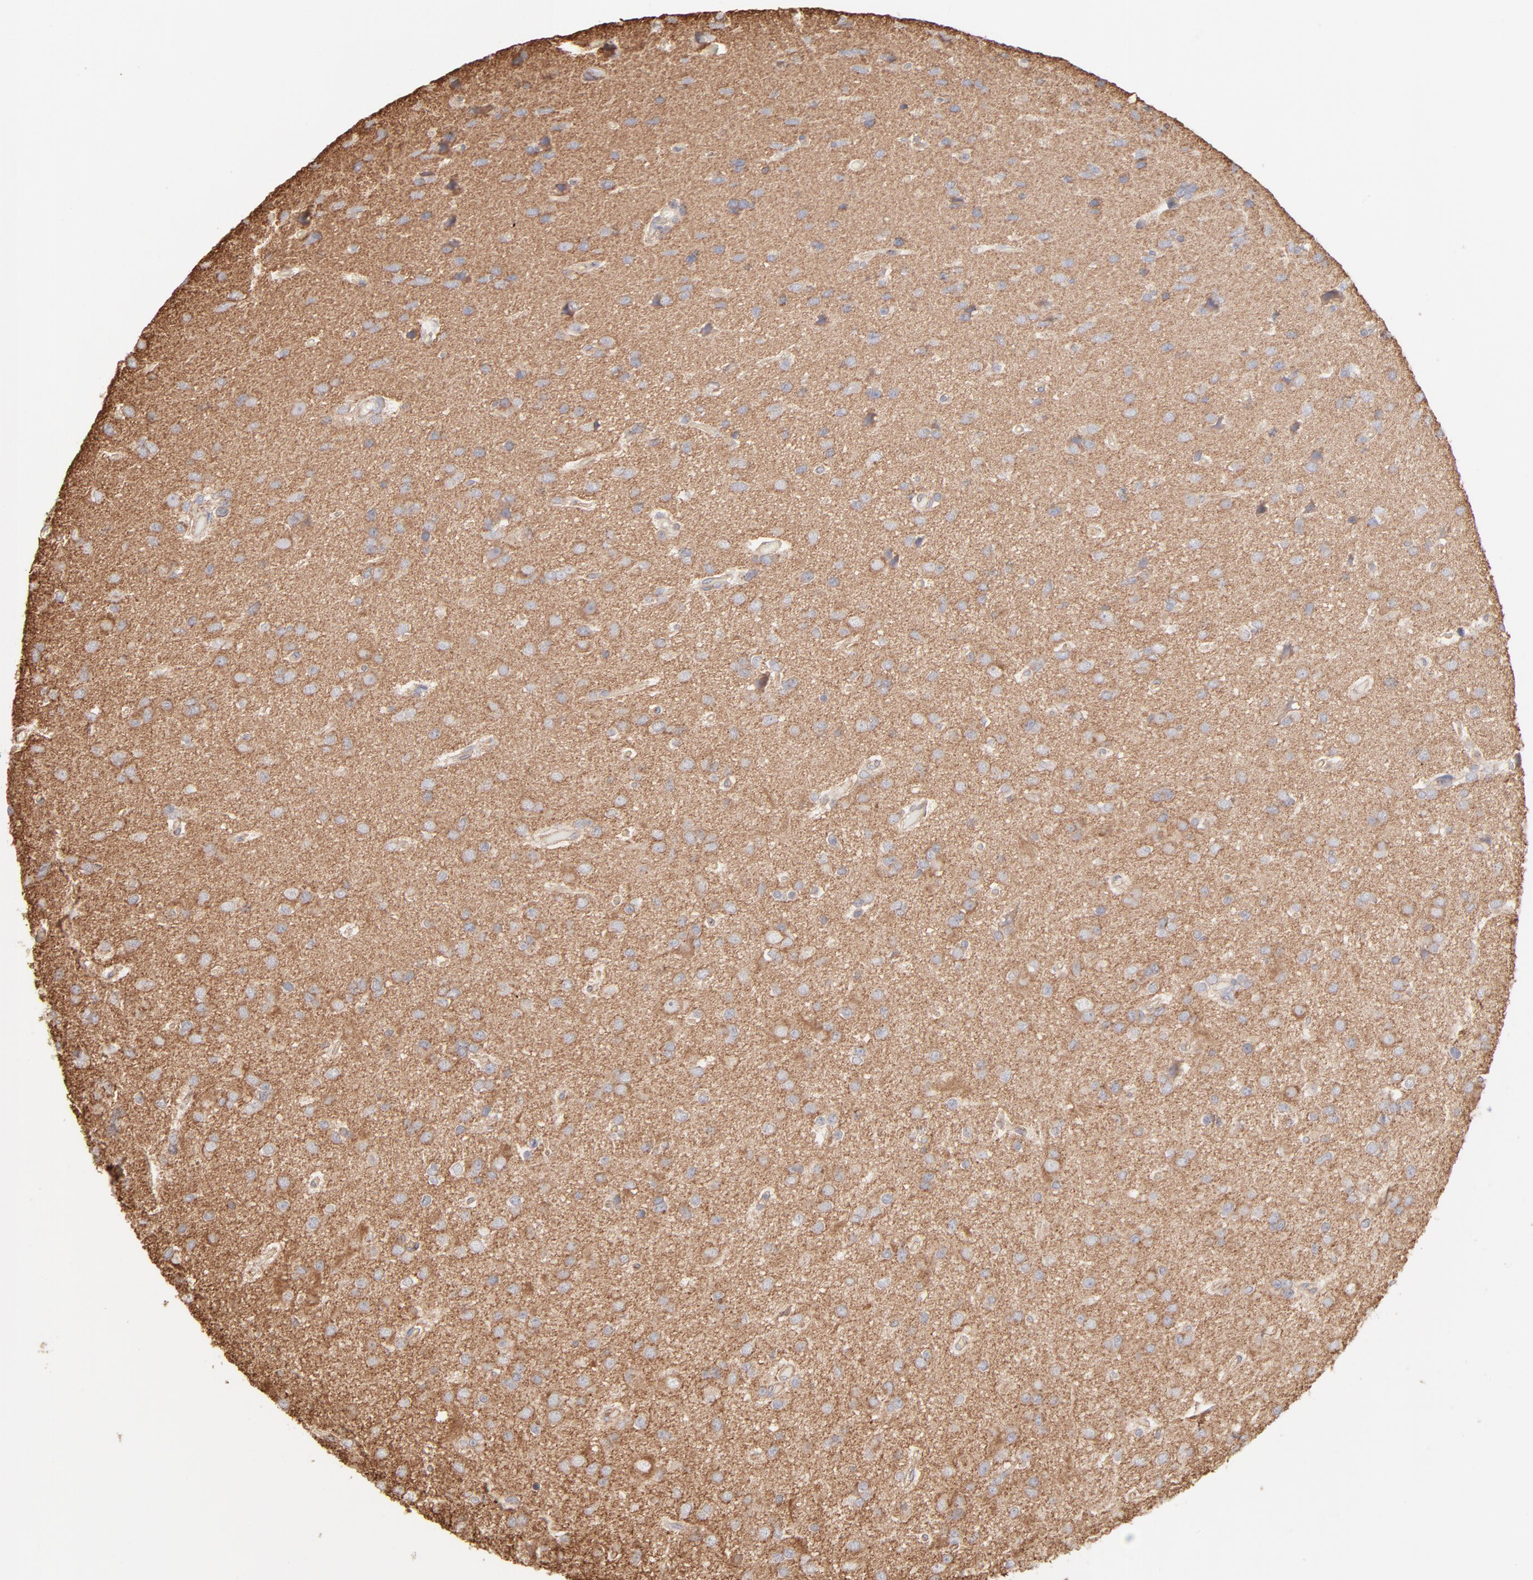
{"staining": {"intensity": "moderate", "quantity": ">75%", "location": "cytoplasmic/membranous"}, "tissue": "glioma", "cell_type": "Tumor cells", "image_type": "cancer", "snomed": [{"axis": "morphology", "description": "Glioma, malignant, Low grade"}, {"axis": "topography", "description": "Brain"}], "caption": "The photomicrograph reveals immunohistochemical staining of low-grade glioma (malignant). There is moderate cytoplasmic/membranous staining is present in about >75% of tumor cells.", "gene": "CLTB", "patient": {"sex": "male", "age": 42}}